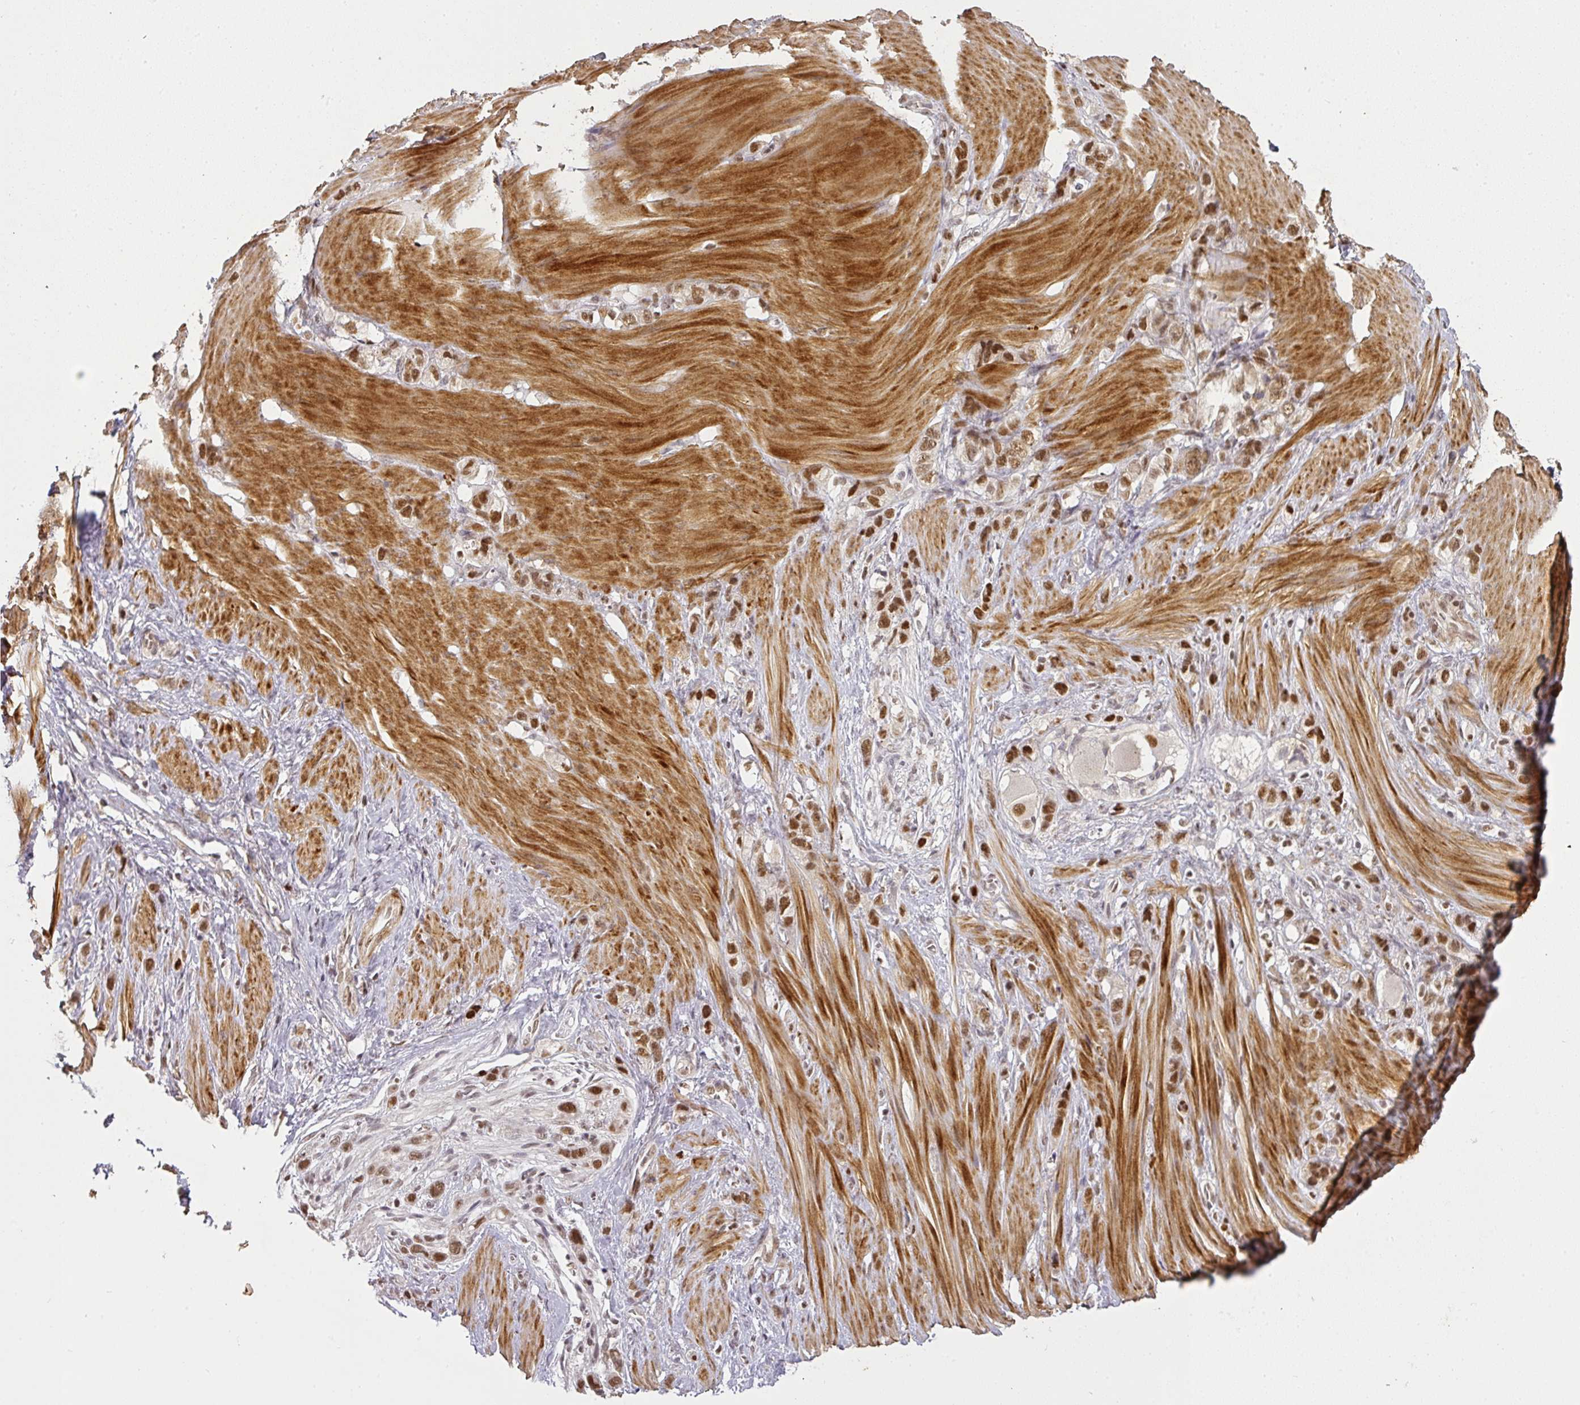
{"staining": {"intensity": "moderate", "quantity": ">75%", "location": "nuclear"}, "tissue": "stomach cancer", "cell_type": "Tumor cells", "image_type": "cancer", "snomed": [{"axis": "morphology", "description": "Adenocarcinoma, NOS"}, {"axis": "topography", "description": "Stomach"}], "caption": "Tumor cells reveal medium levels of moderate nuclear positivity in about >75% of cells in human adenocarcinoma (stomach). Immunohistochemistry stains the protein of interest in brown and the nuclei are stained blue.", "gene": "GPRIN2", "patient": {"sex": "female", "age": 65}}